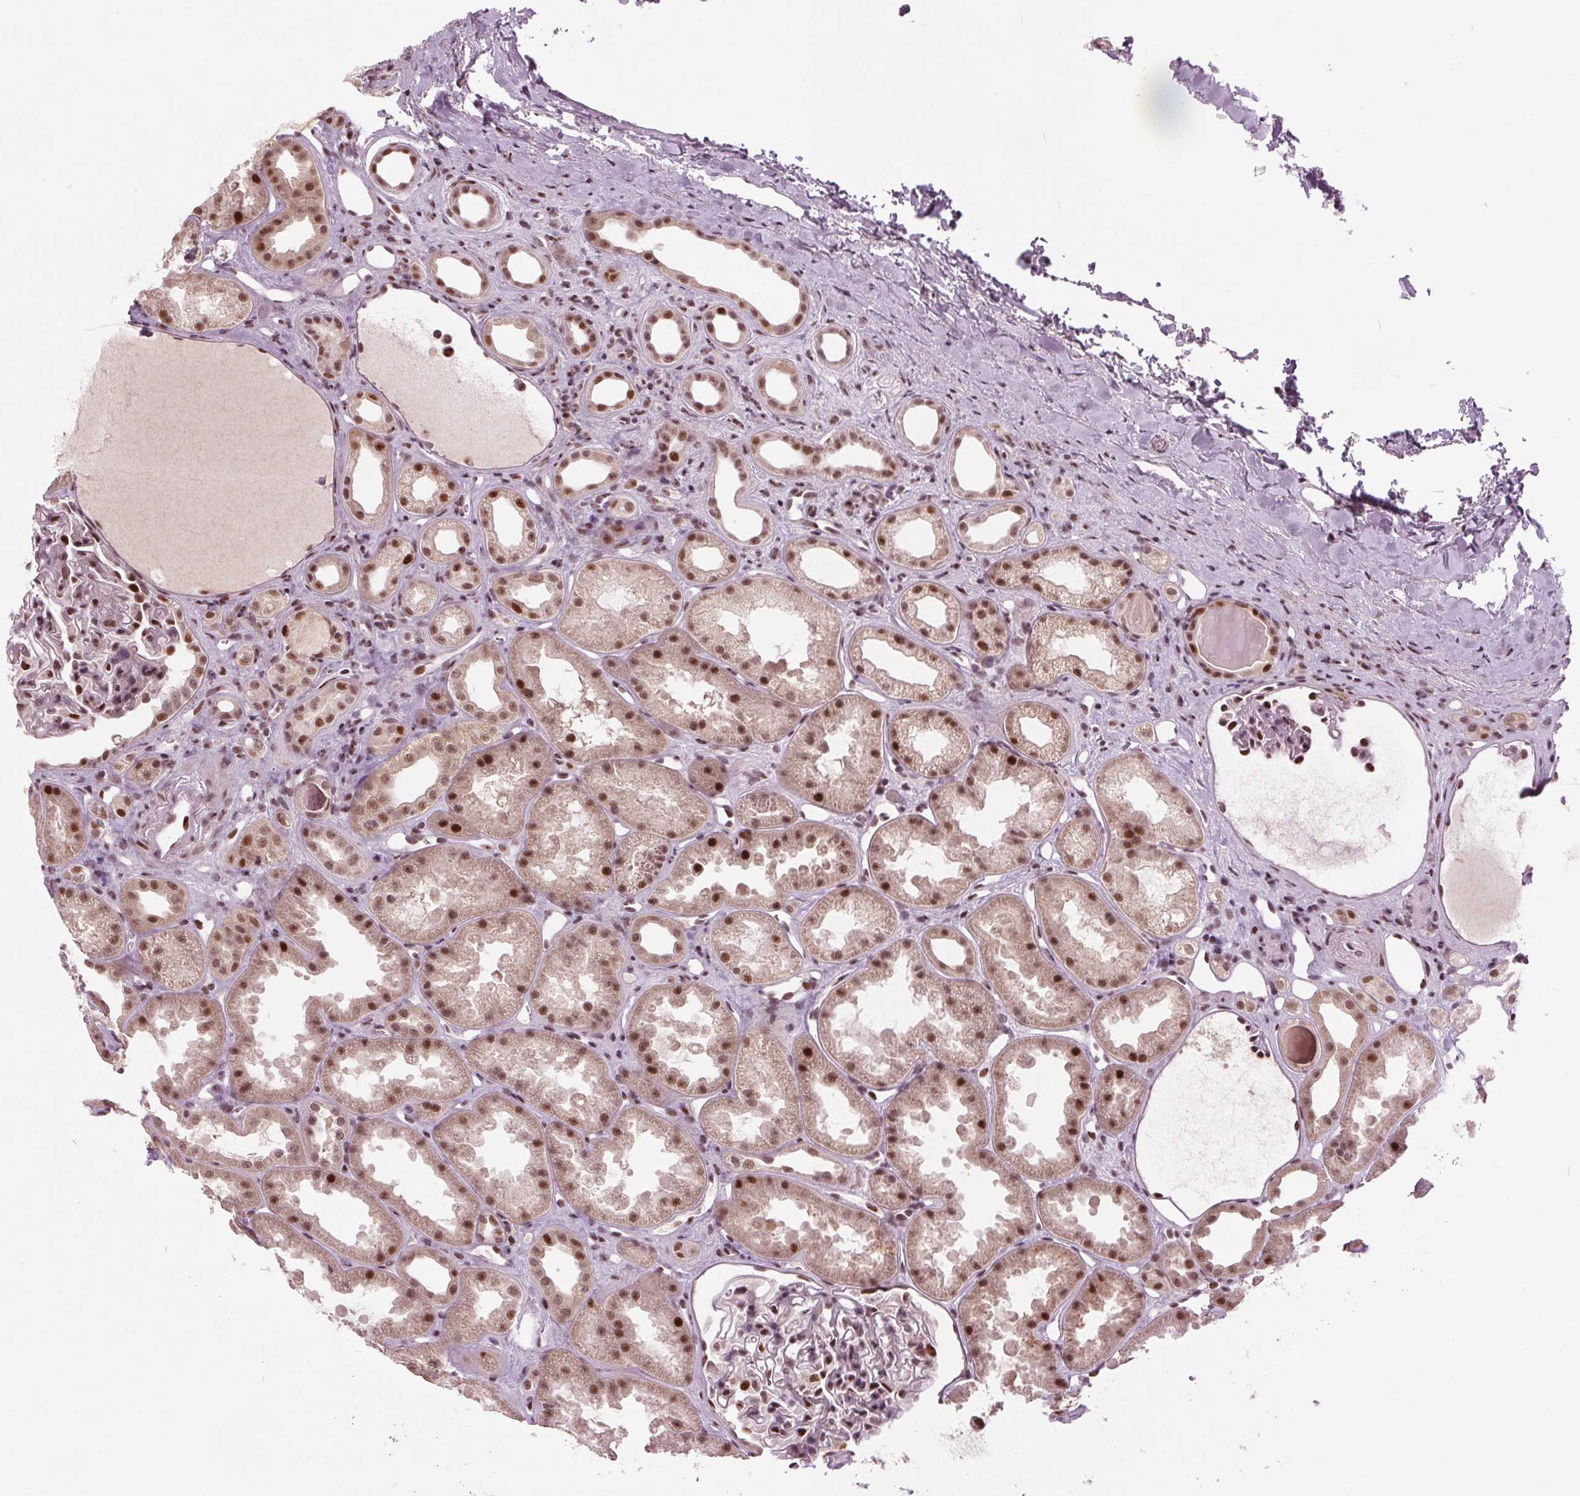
{"staining": {"intensity": "moderate", "quantity": ">75%", "location": "nuclear"}, "tissue": "kidney", "cell_type": "Cells in glomeruli", "image_type": "normal", "snomed": [{"axis": "morphology", "description": "Normal tissue, NOS"}, {"axis": "topography", "description": "Kidney"}], "caption": "Immunohistochemistry of unremarkable kidney demonstrates medium levels of moderate nuclear positivity in about >75% of cells in glomeruli.", "gene": "TTC34", "patient": {"sex": "male", "age": 61}}